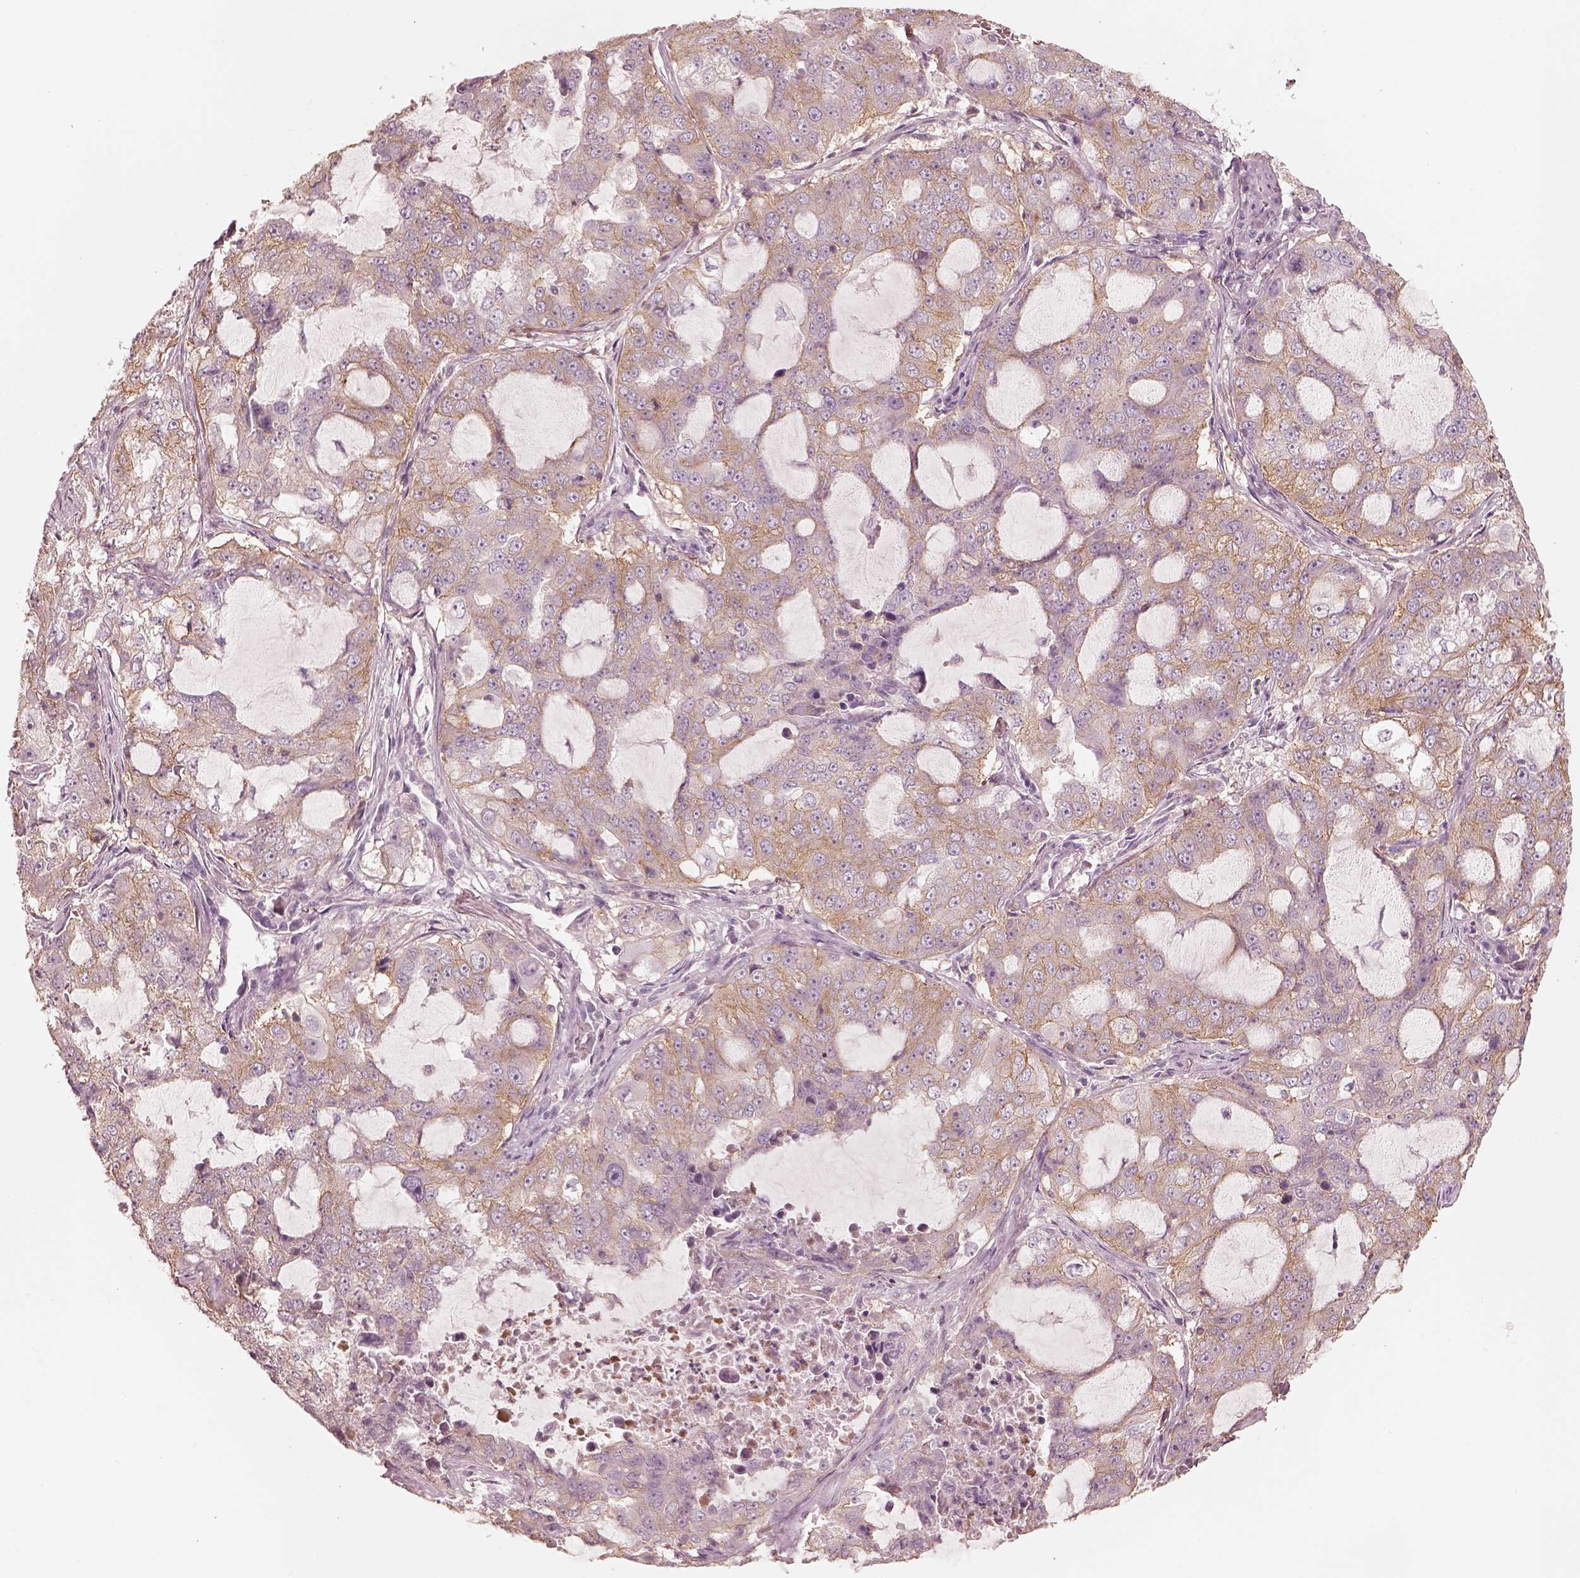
{"staining": {"intensity": "weak", "quantity": ">75%", "location": "cytoplasmic/membranous"}, "tissue": "lung cancer", "cell_type": "Tumor cells", "image_type": "cancer", "snomed": [{"axis": "morphology", "description": "Adenocarcinoma, NOS"}, {"axis": "topography", "description": "Lung"}], "caption": "A photomicrograph of lung cancer stained for a protein displays weak cytoplasmic/membranous brown staining in tumor cells.", "gene": "GPRIN1", "patient": {"sex": "female", "age": 61}}